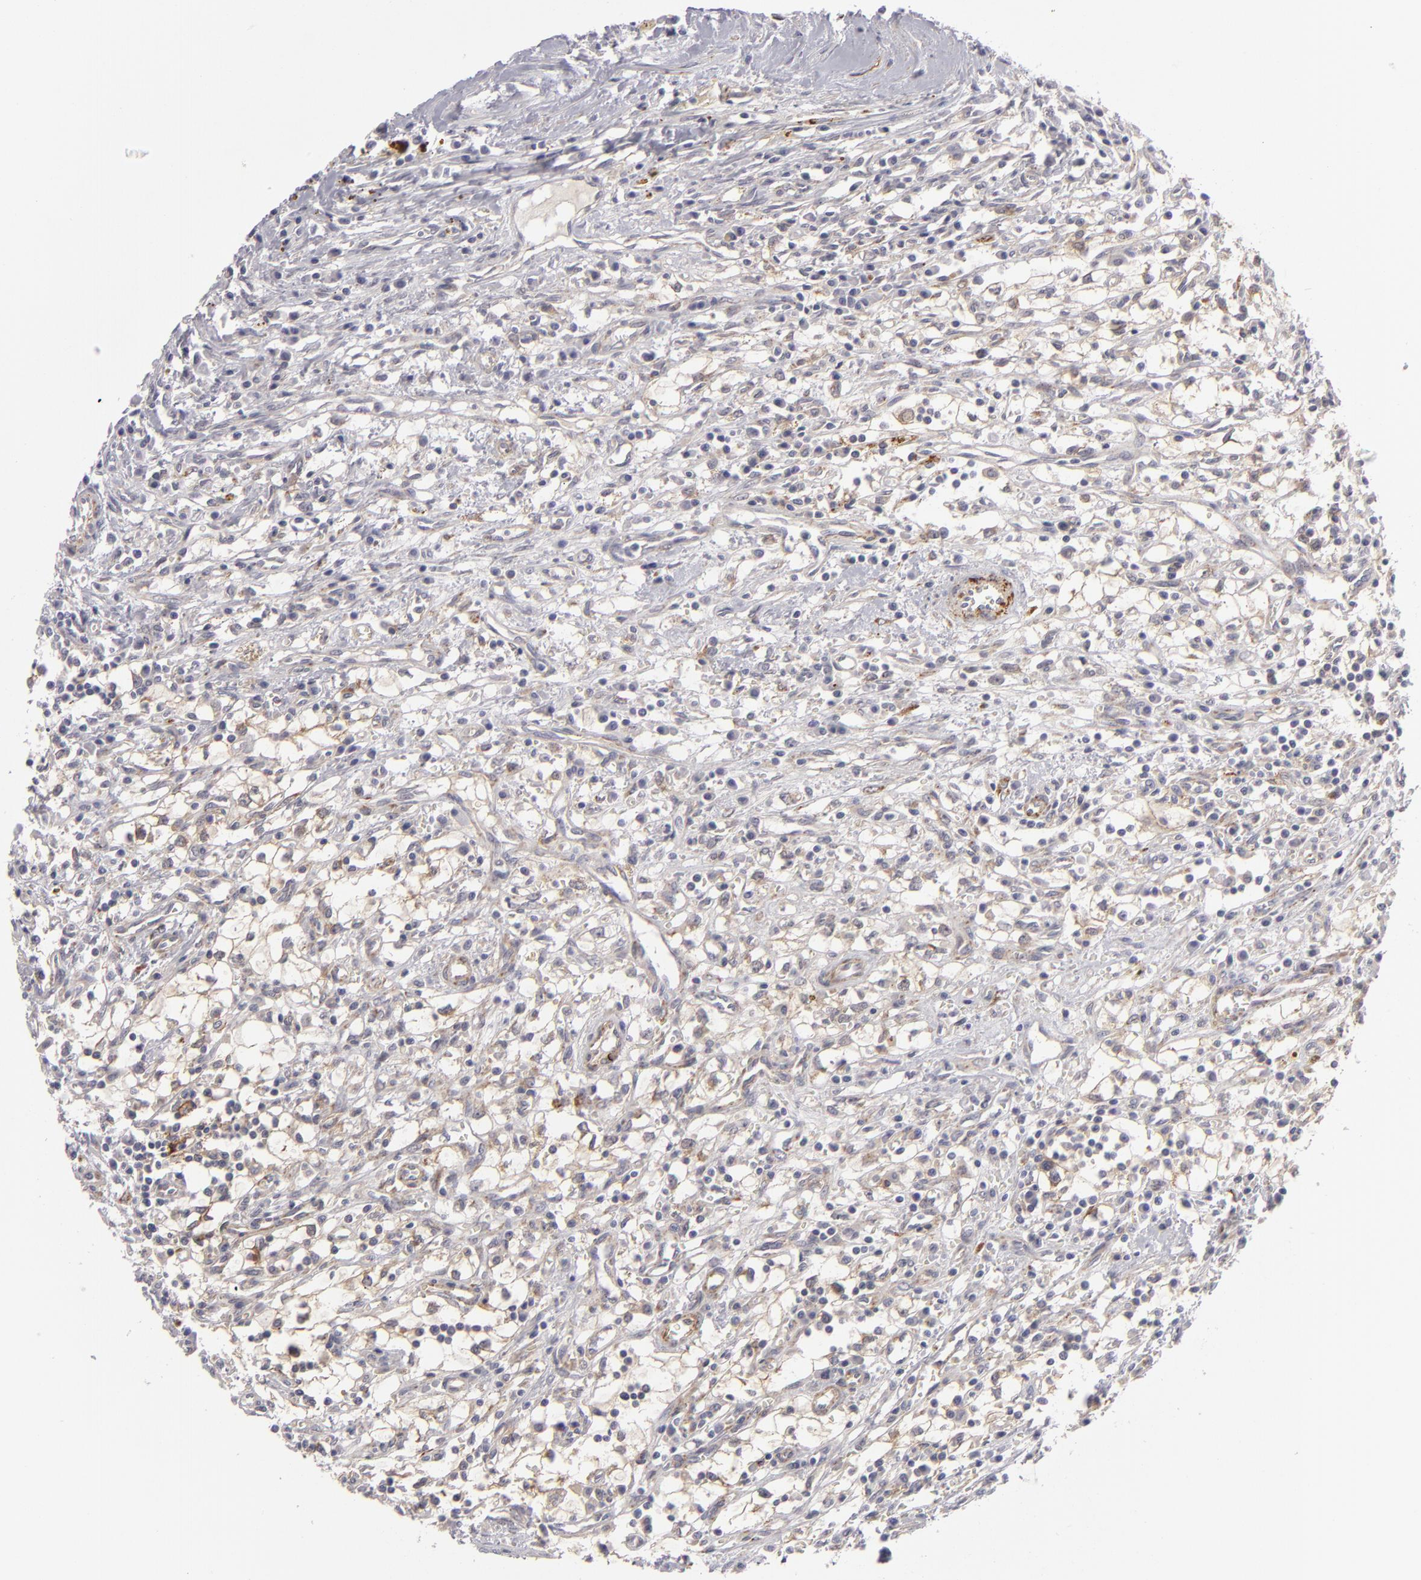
{"staining": {"intensity": "negative", "quantity": "none", "location": "none"}, "tissue": "renal cancer", "cell_type": "Tumor cells", "image_type": "cancer", "snomed": [{"axis": "morphology", "description": "Adenocarcinoma, NOS"}, {"axis": "topography", "description": "Kidney"}], "caption": "High magnification brightfield microscopy of renal cancer (adenocarcinoma) stained with DAB (3,3'-diaminobenzidine) (brown) and counterstained with hematoxylin (blue): tumor cells show no significant staining.", "gene": "ALCAM", "patient": {"sex": "male", "age": 82}}